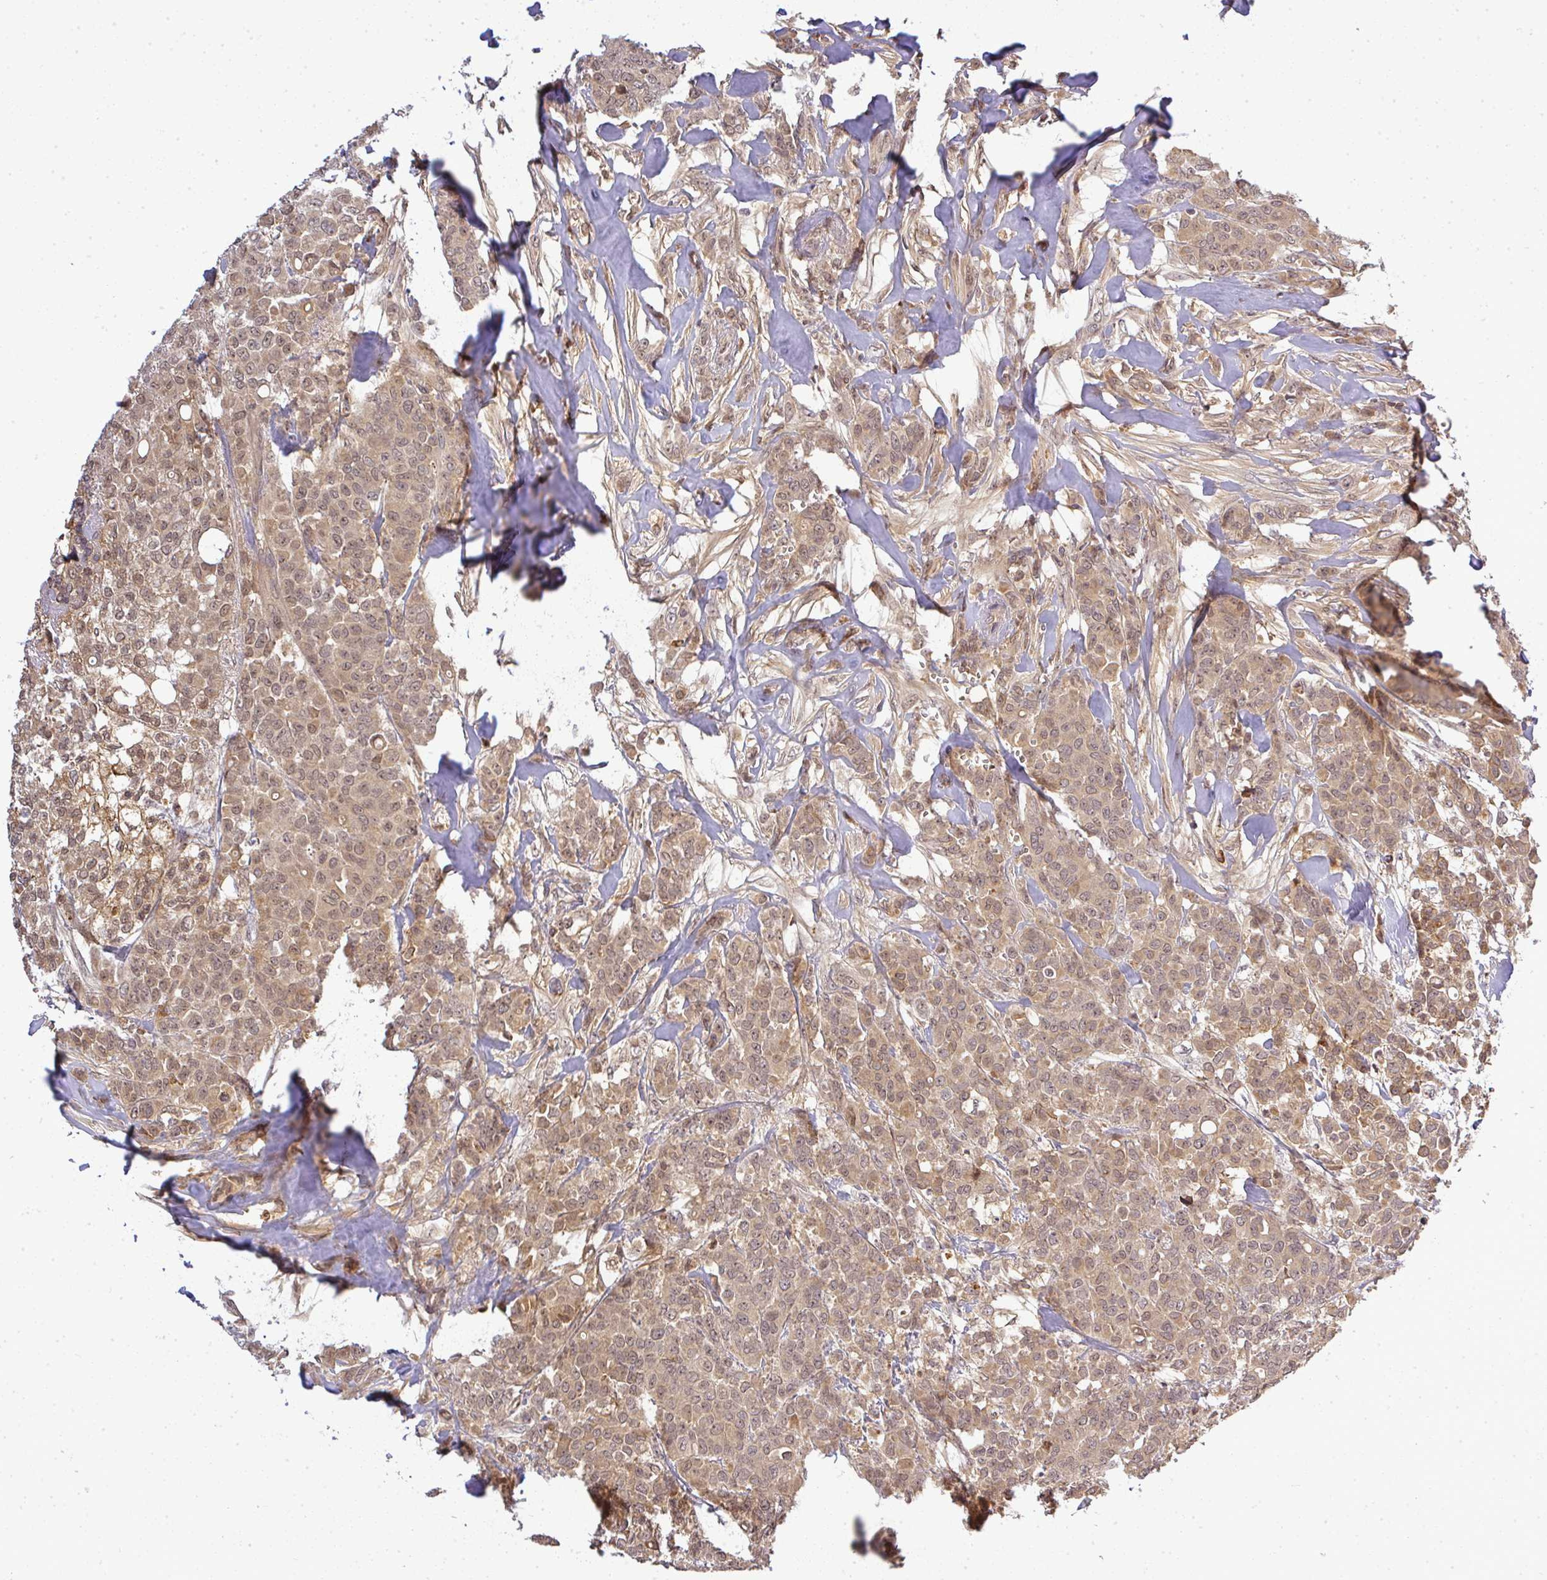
{"staining": {"intensity": "moderate", "quantity": ">75%", "location": "cytoplasmic/membranous,nuclear"}, "tissue": "breast cancer", "cell_type": "Tumor cells", "image_type": "cancer", "snomed": [{"axis": "morphology", "description": "Lobular carcinoma"}, {"axis": "topography", "description": "Breast"}], "caption": "An image showing moderate cytoplasmic/membranous and nuclear positivity in about >75% of tumor cells in lobular carcinoma (breast), as visualized by brown immunohistochemical staining.", "gene": "FAM153A", "patient": {"sex": "female", "age": 91}}